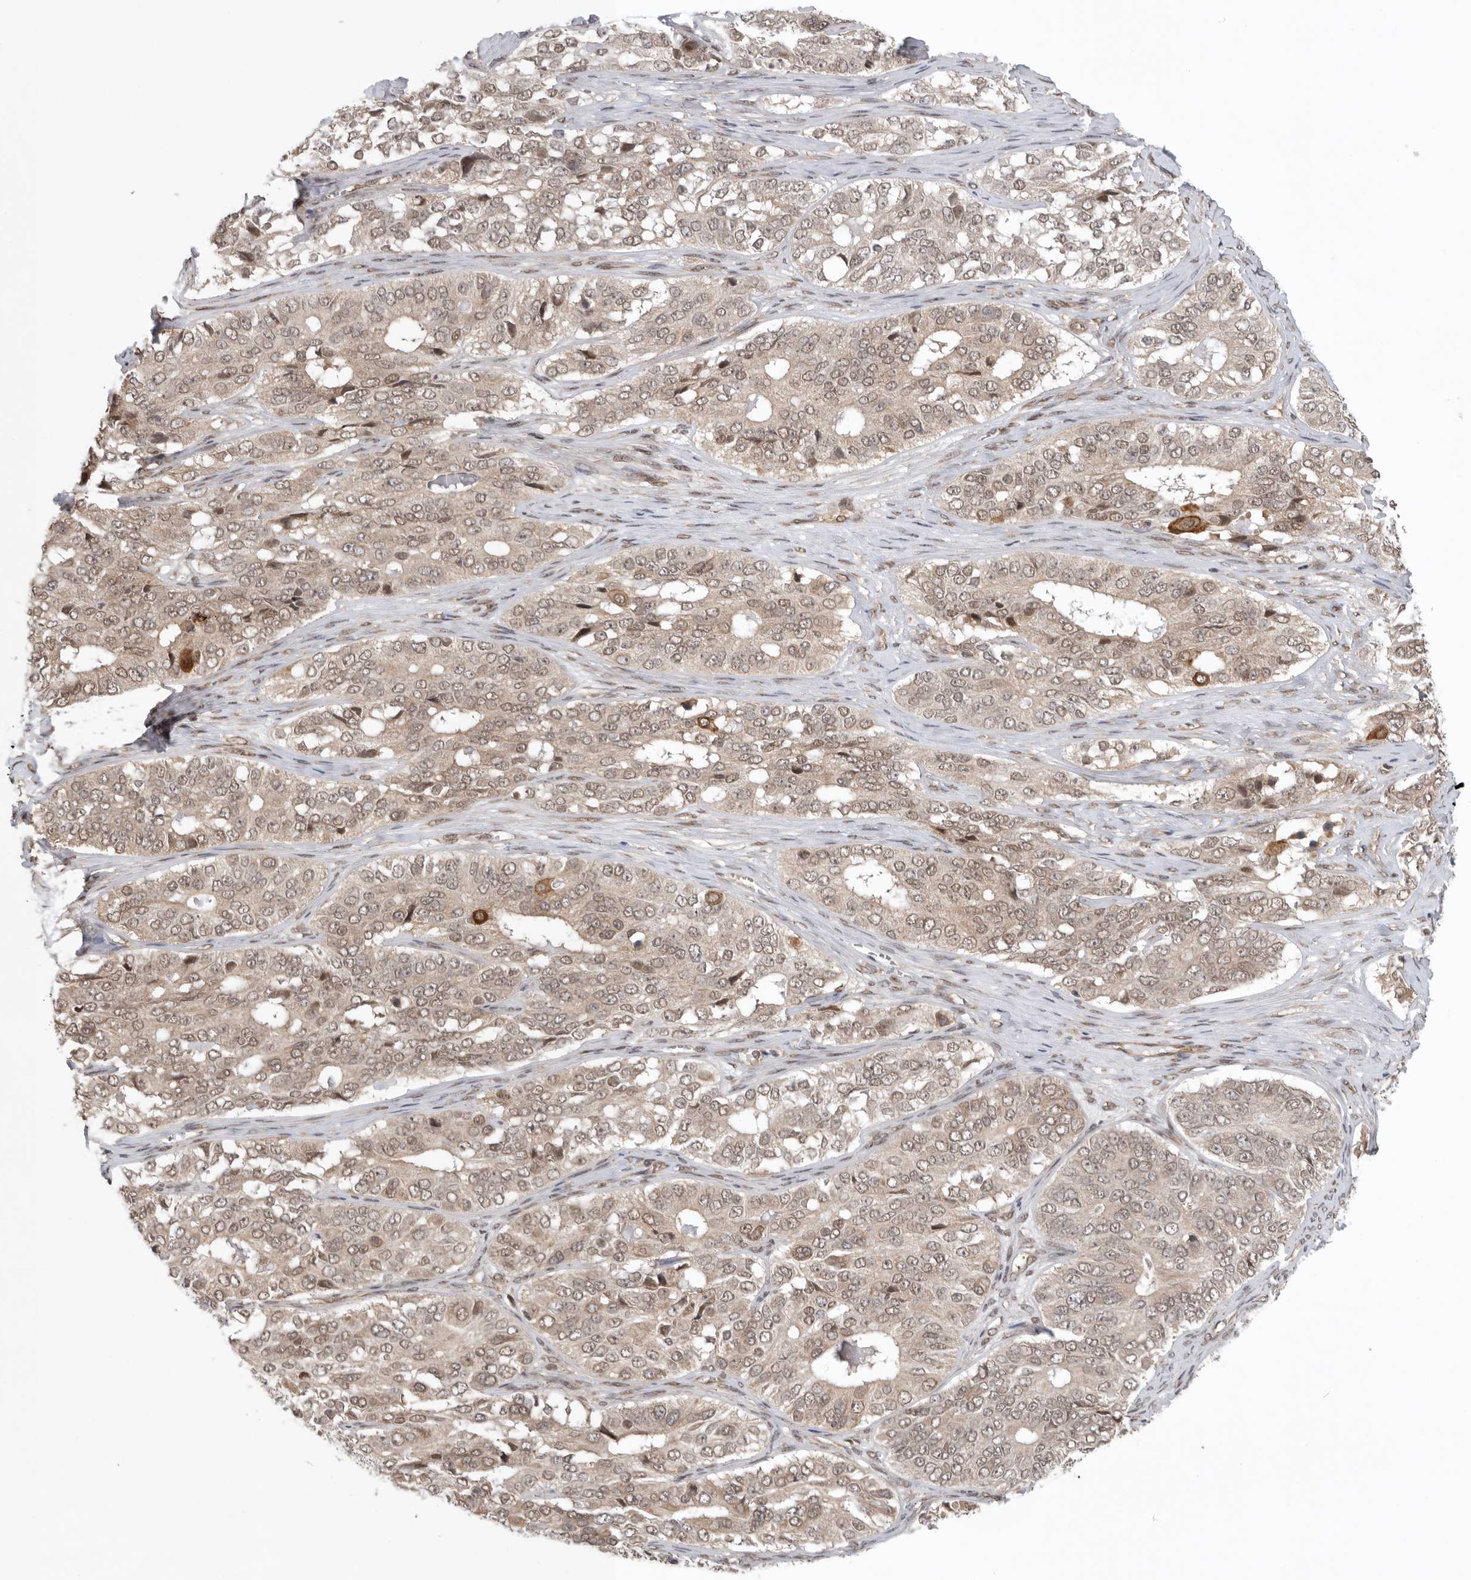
{"staining": {"intensity": "weak", "quantity": ">75%", "location": "cytoplasmic/membranous,nuclear"}, "tissue": "ovarian cancer", "cell_type": "Tumor cells", "image_type": "cancer", "snomed": [{"axis": "morphology", "description": "Carcinoma, endometroid"}, {"axis": "topography", "description": "Ovary"}], "caption": "Brown immunohistochemical staining in ovarian cancer (endometroid carcinoma) displays weak cytoplasmic/membranous and nuclear expression in approximately >75% of tumor cells. (DAB IHC, brown staining for protein, blue staining for nuclei).", "gene": "VPS50", "patient": {"sex": "female", "age": 51}}